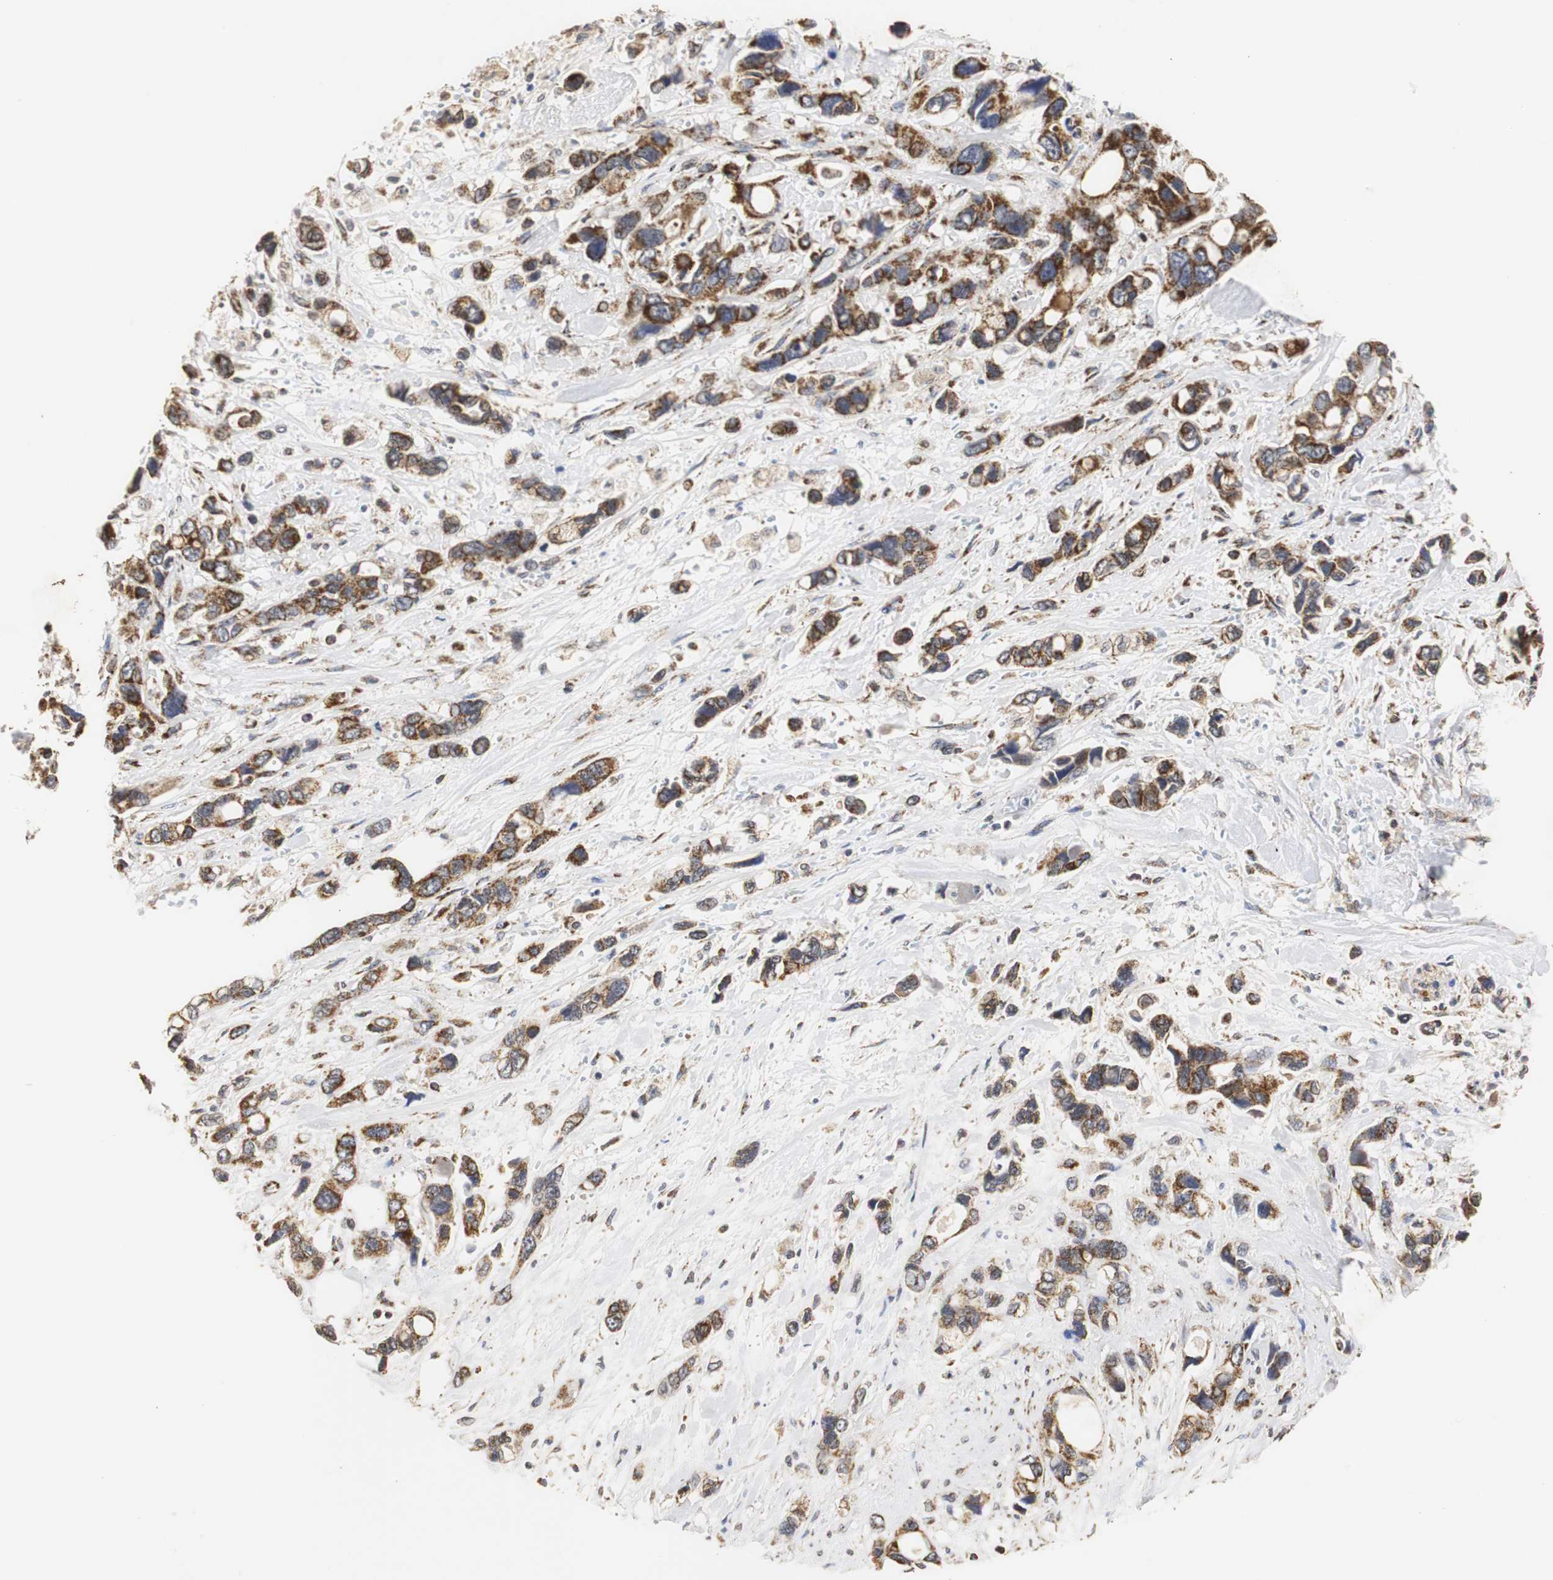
{"staining": {"intensity": "strong", "quantity": ">75%", "location": "cytoplasmic/membranous"}, "tissue": "pancreatic cancer", "cell_type": "Tumor cells", "image_type": "cancer", "snomed": [{"axis": "morphology", "description": "Adenocarcinoma, NOS"}, {"axis": "topography", "description": "Pancreas"}], "caption": "Protein analysis of adenocarcinoma (pancreatic) tissue reveals strong cytoplasmic/membranous staining in approximately >75% of tumor cells. (Brightfield microscopy of DAB IHC at high magnification).", "gene": "HSD17B10", "patient": {"sex": "male", "age": 46}}